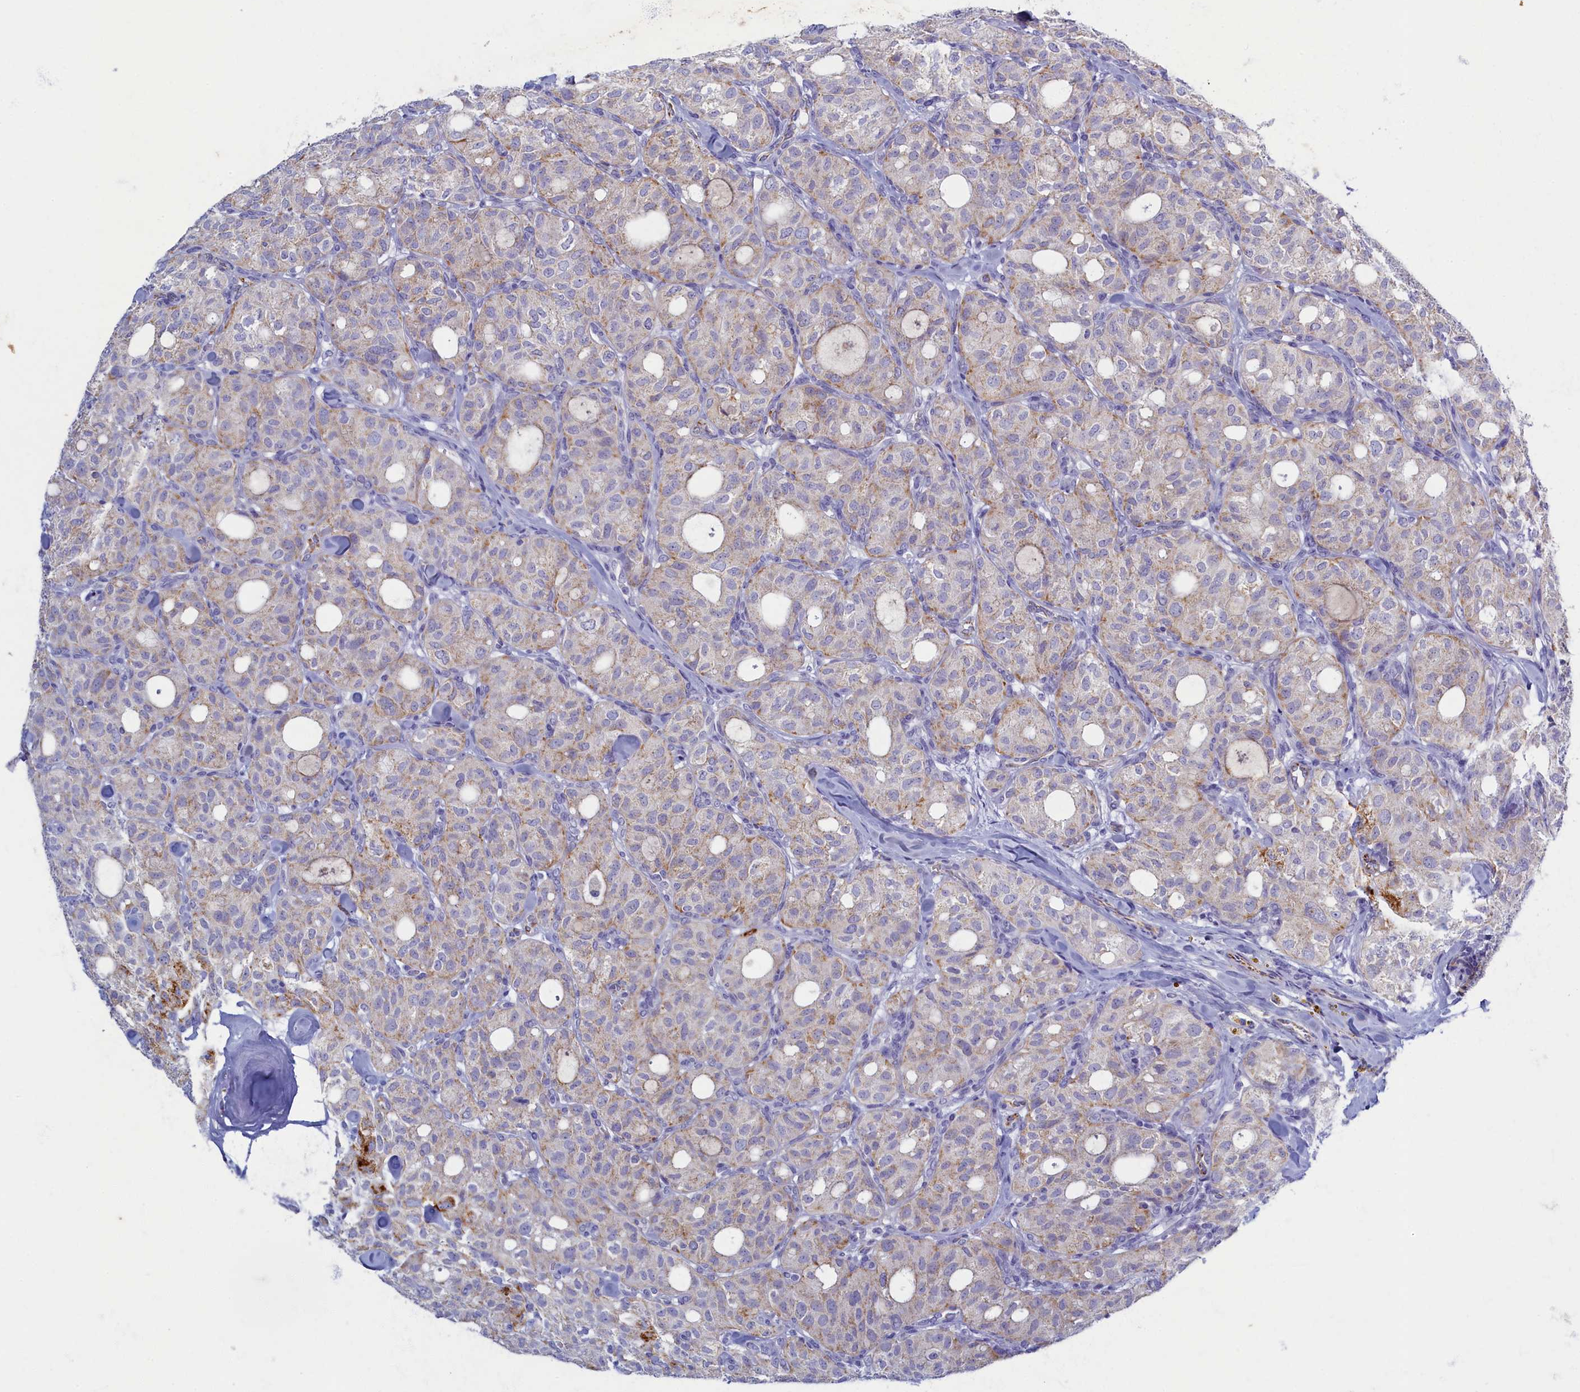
{"staining": {"intensity": "weak", "quantity": "<25%", "location": "cytoplasmic/membranous"}, "tissue": "thyroid cancer", "cell_type": "Tumor cells", "image_type": "cancer", "snomed": [{"axis": "morphology", "description": "Follicular adenoma carcinoma, NOS"}, {"axis": "topography", "description": "Thyroid gland"}], "caption": "The histopathology image exhibits no staining of tumor cells in thyroid follicular adenoma carcinoma. (DAB immunohistochemistry (IHC) with hematoxylin counter stain).", "gene": "OCIAD2", "patient": {"sex": "male", "age": 75}}